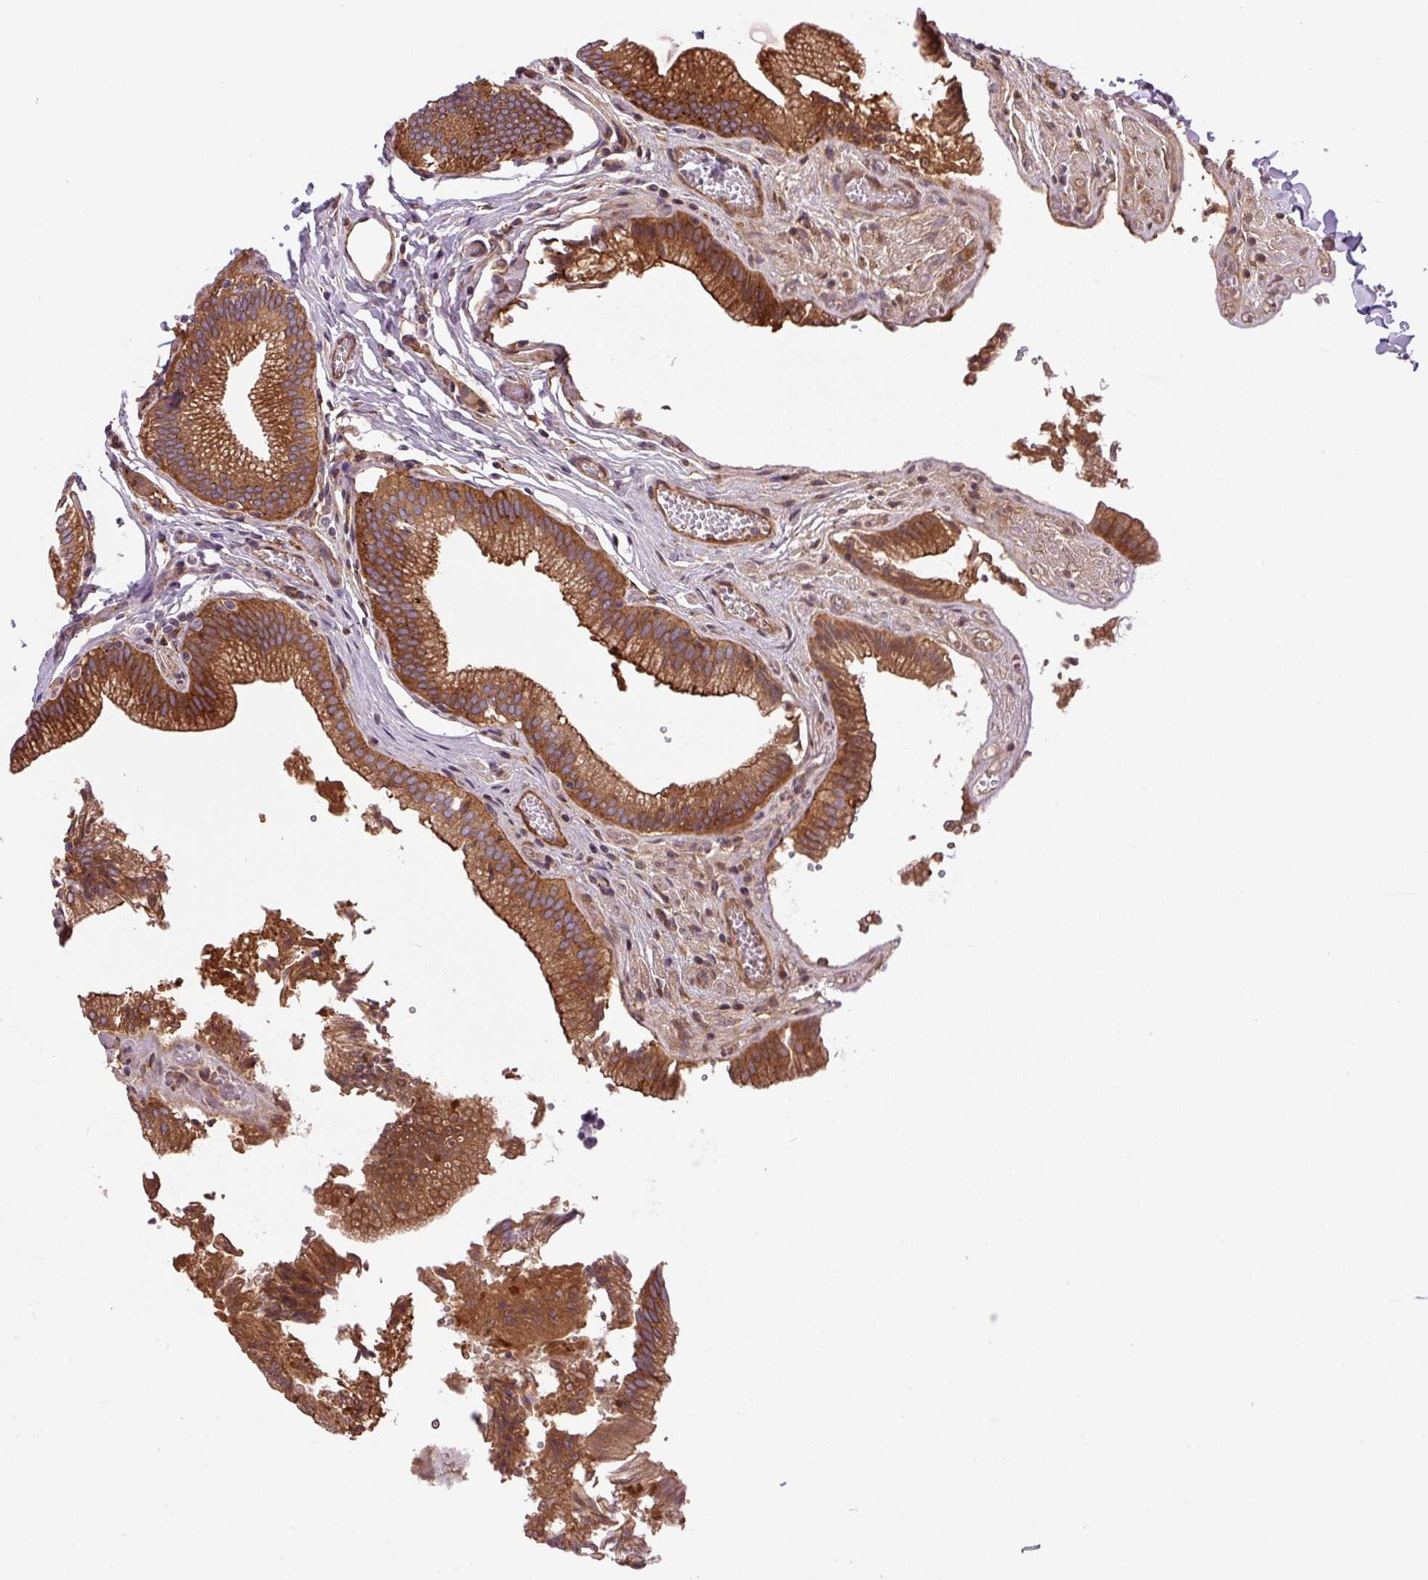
{"staining": {"intensity": "strong", "quantity": ">75%", "location": "cytoplasmic/membranous"}, "tissue": "gallbladder", "cell_type": "Glandular cells", "image_type": "normal", "snomed": [{"axis": "morphology", "description": "Normal tissue, NOS"}, {"axis": "topography", "description": "Gallbladder"}, {"axis": "topography", "description": "Peripheral nerve tissue"}], "caption": "The micrograph displays immunohistochemical staining of unremarkable gallbladder. There is strong cytoplasmic/membranous positivity is identified in approximately >75% of glandular cells. The protein of interest is shown in brown color, while the nuclei are stained blue.", "gene": "SEPTIN10", "patient": {"sex": "male", "age": 17}}